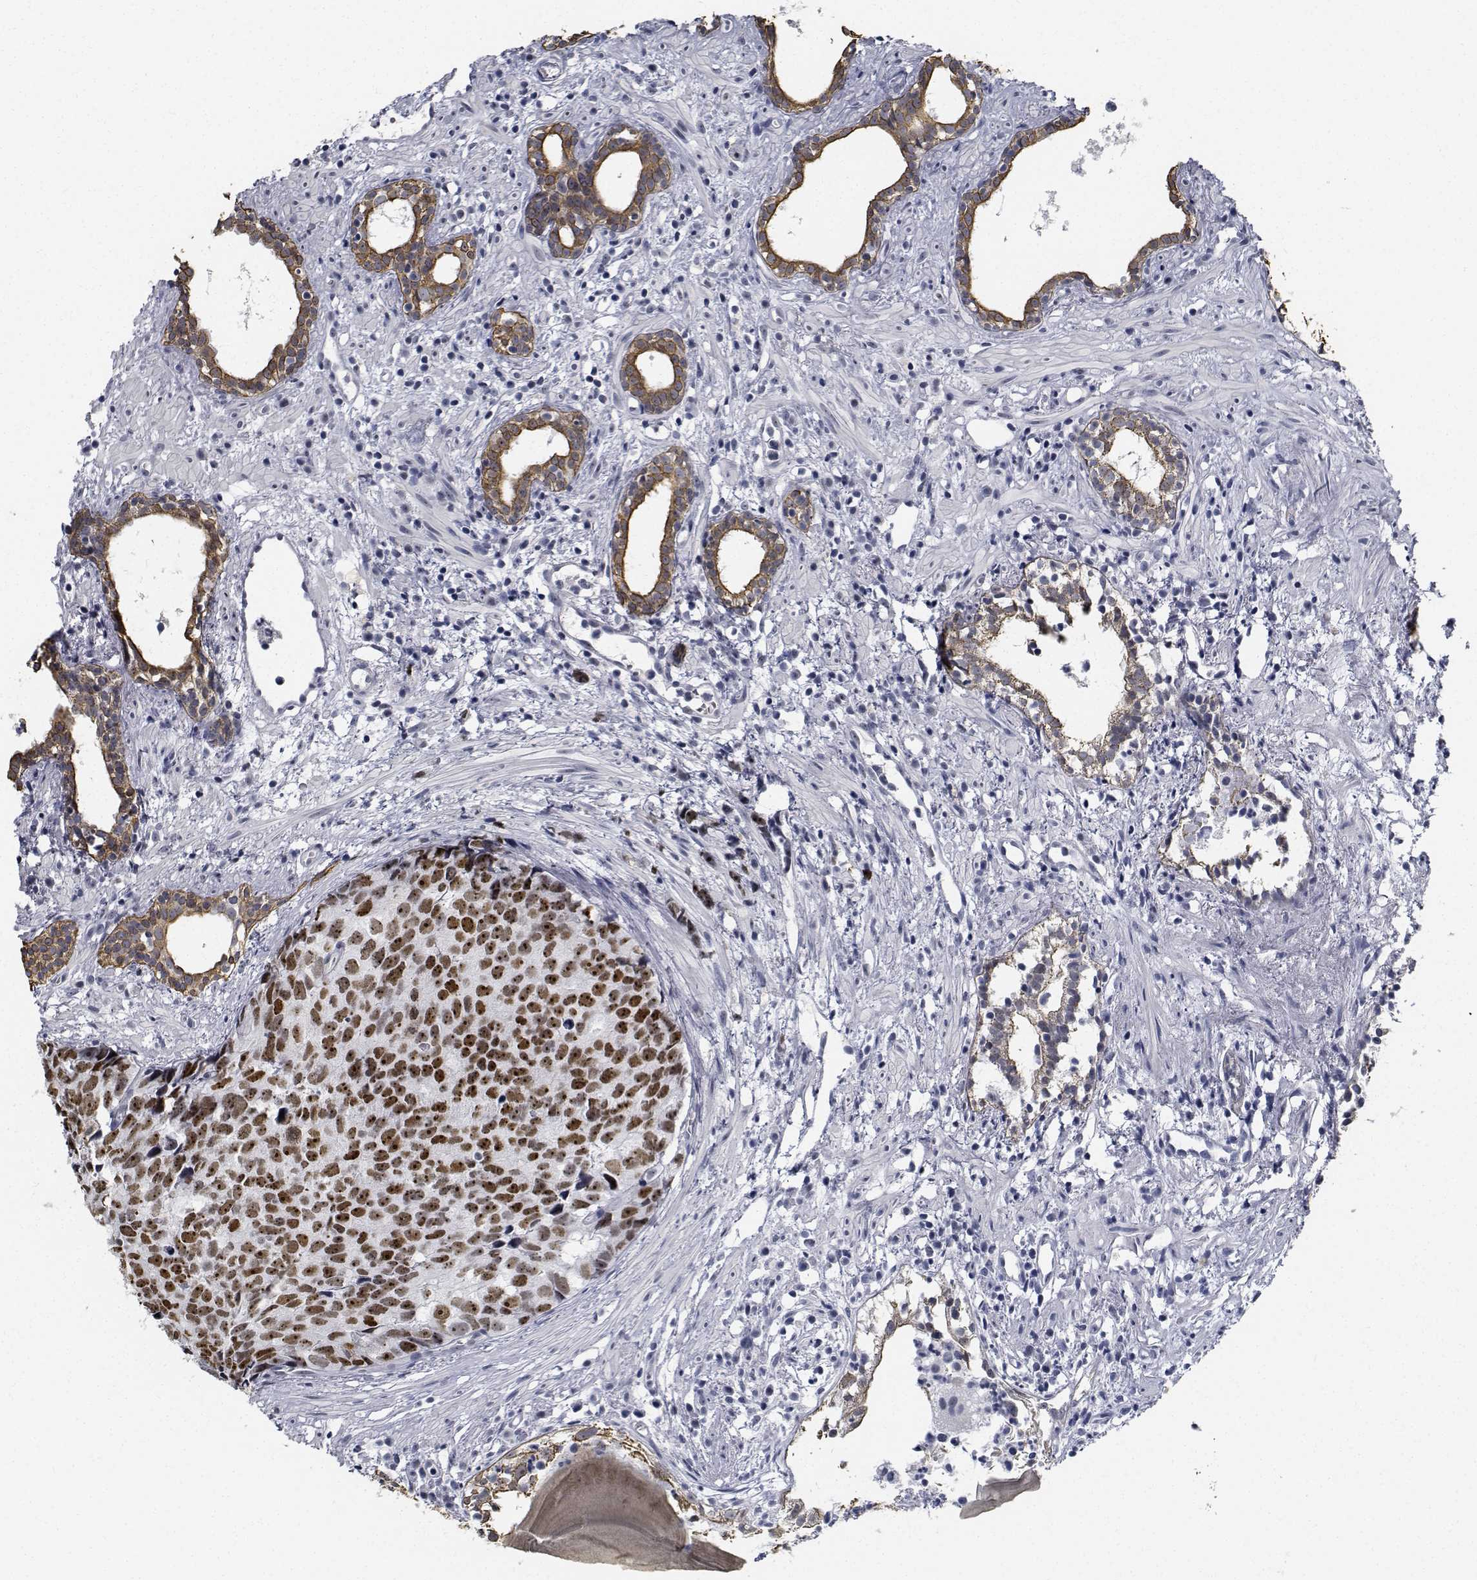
{"staining": {"intensity": "moderate", "quantity": "25%-75%", "location": "nuclear"}, "tissue": "prostate cancer", "cell_type": "Tumor cells", "image_type": "cancer", "snomed": [{"axis": "morphology", "description": "Adenocarcinoma, High grade"}, {"axis": "topography", "description": "Prostate"}], "caption": "Protein expression analysis of human prostate cancer (high-grade adenocarcinoma) reveals moderate nuclear expression in about 25%-75% of tumor cells.", "gene": "NVL", "patient": {"sex": "male", "age": 83}}